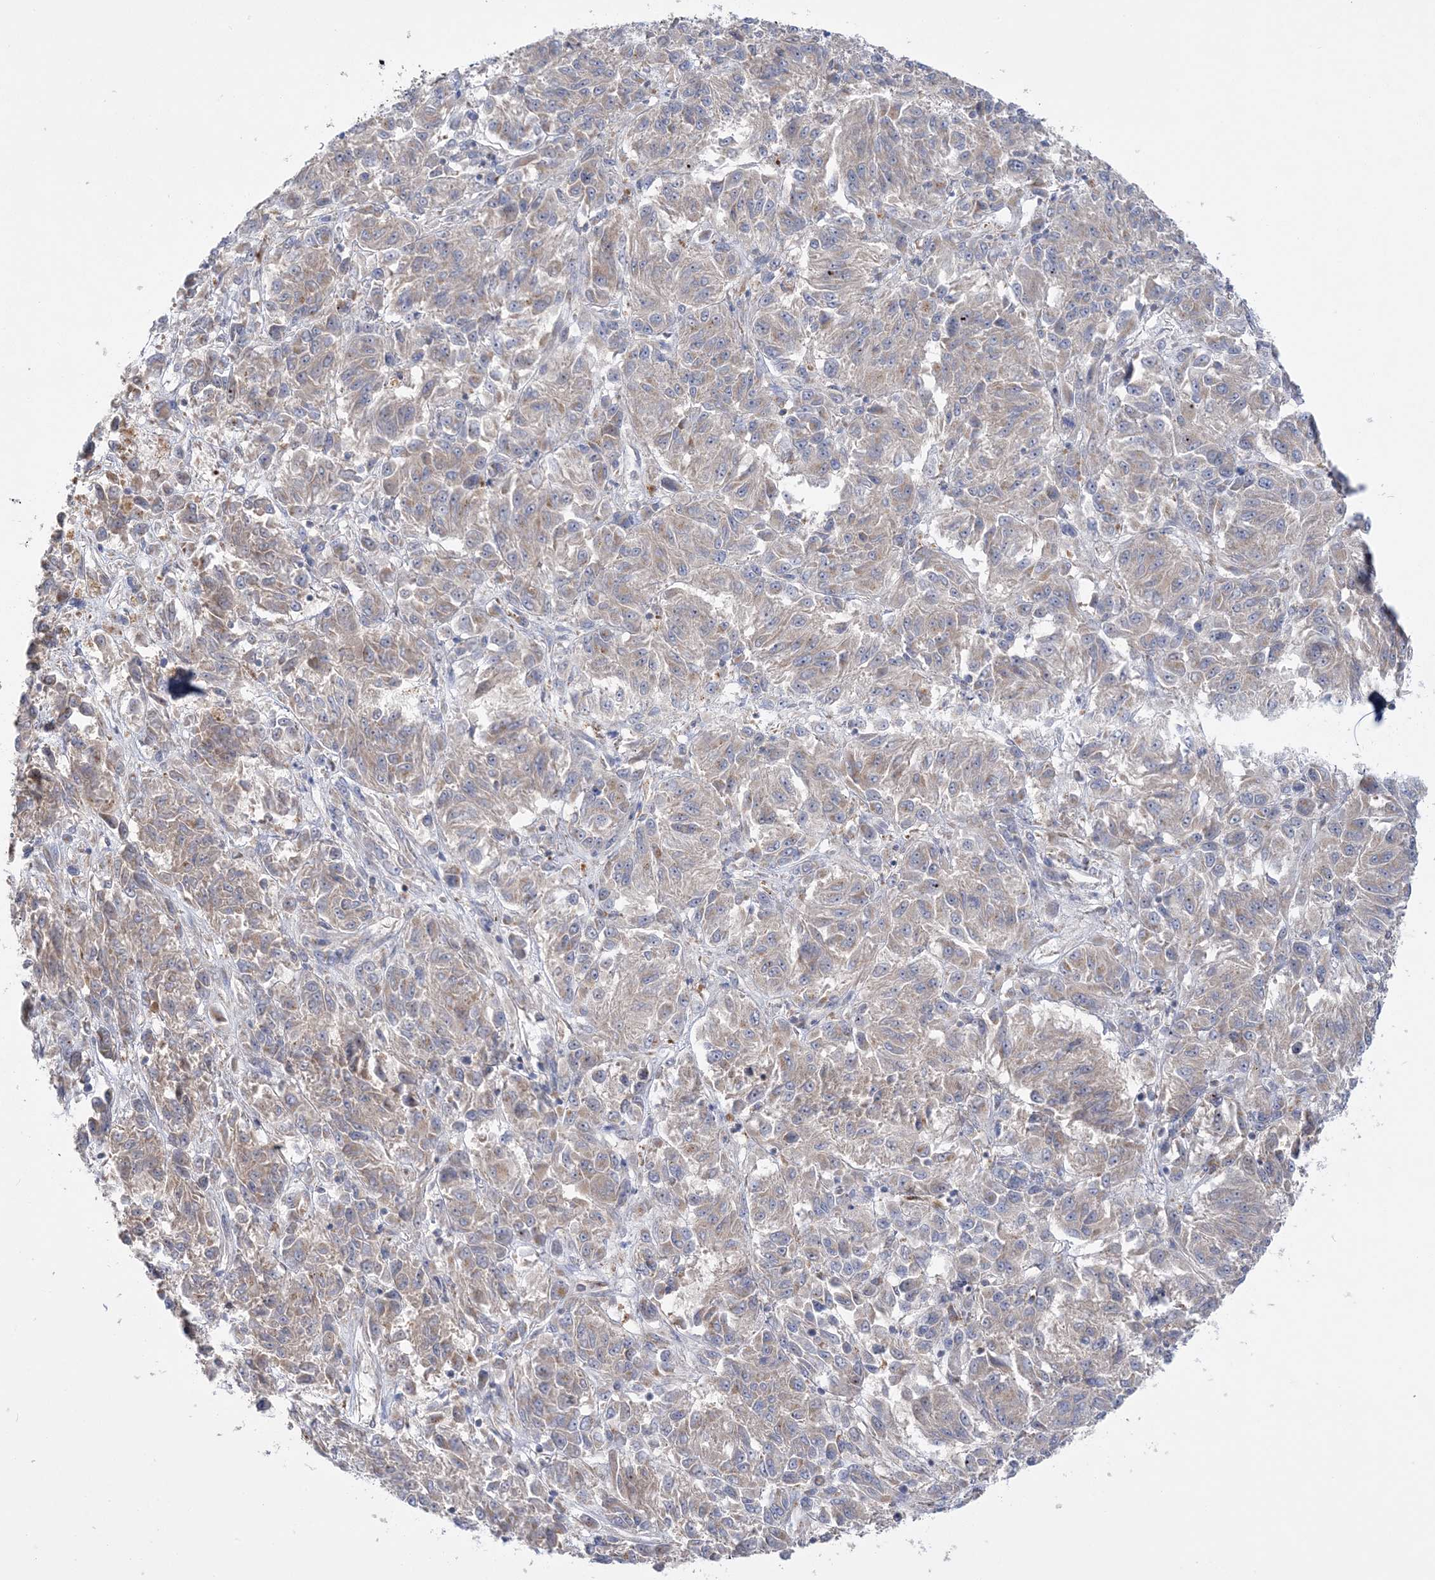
{"staining": {"intensity": "weak", "quantity": "<25%", "location": "cytoplasmic/membranous"}, "tissue": "melanoma", "cell_type": "Tumor cells", "image_type": "cancer", "snomed": [{"axis": "morphology", "description": "Malignant melanoma, Metastatic site"}, {"axis": "topography", "description": "Lung"}], "caption": "Tumor cells show no significant protein positivity in melanoma.", "gene": "MMADHC", "patient": {"sex": "male", "age": 64}}